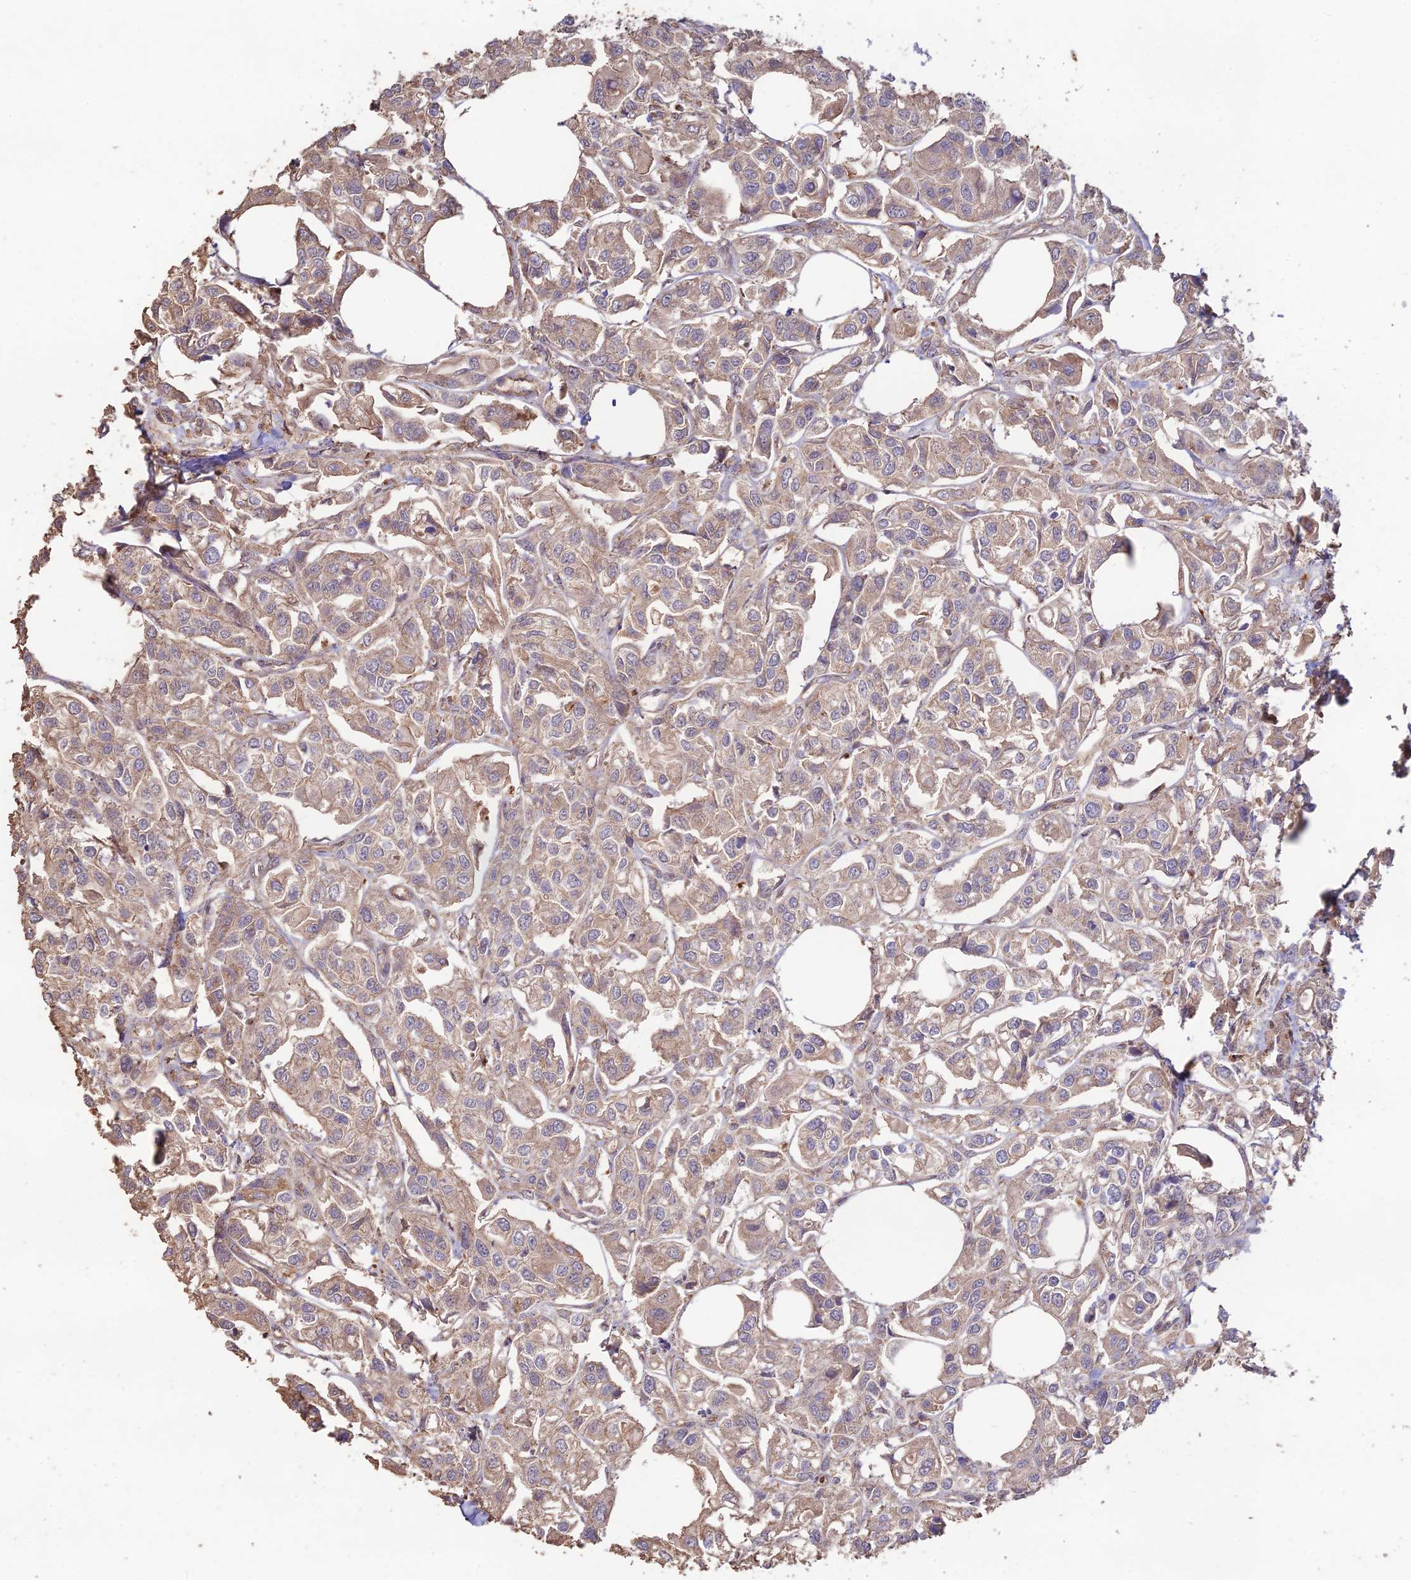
{"staining": {"intensity": "weak", "quantity": ">75%", "location": "cytoplasmic/membranous"}, "tissue": "urothelial cancer", "cell_type": "Tumor cells", "image_type": "cancer", "snomed": [{"axis": "morphology", "description": "Urothelial carcinoma, High grade"}, {"axis": "topography", "description": "Urinary bladder"}], "caption": "Immunohistochemistry micrograph of neoplastic tissue: human urothelial carcinoma (high-grade) stained using immunohistochemistry (IHC) shows low levels of weak protein expression localized specifically in the cytoplasmic/membranous of tumor cells, appearing as a cytoplasmic/membranous brown color.", "gene": "CLCF1", "patient": {"sex": "male", "age": 67}}